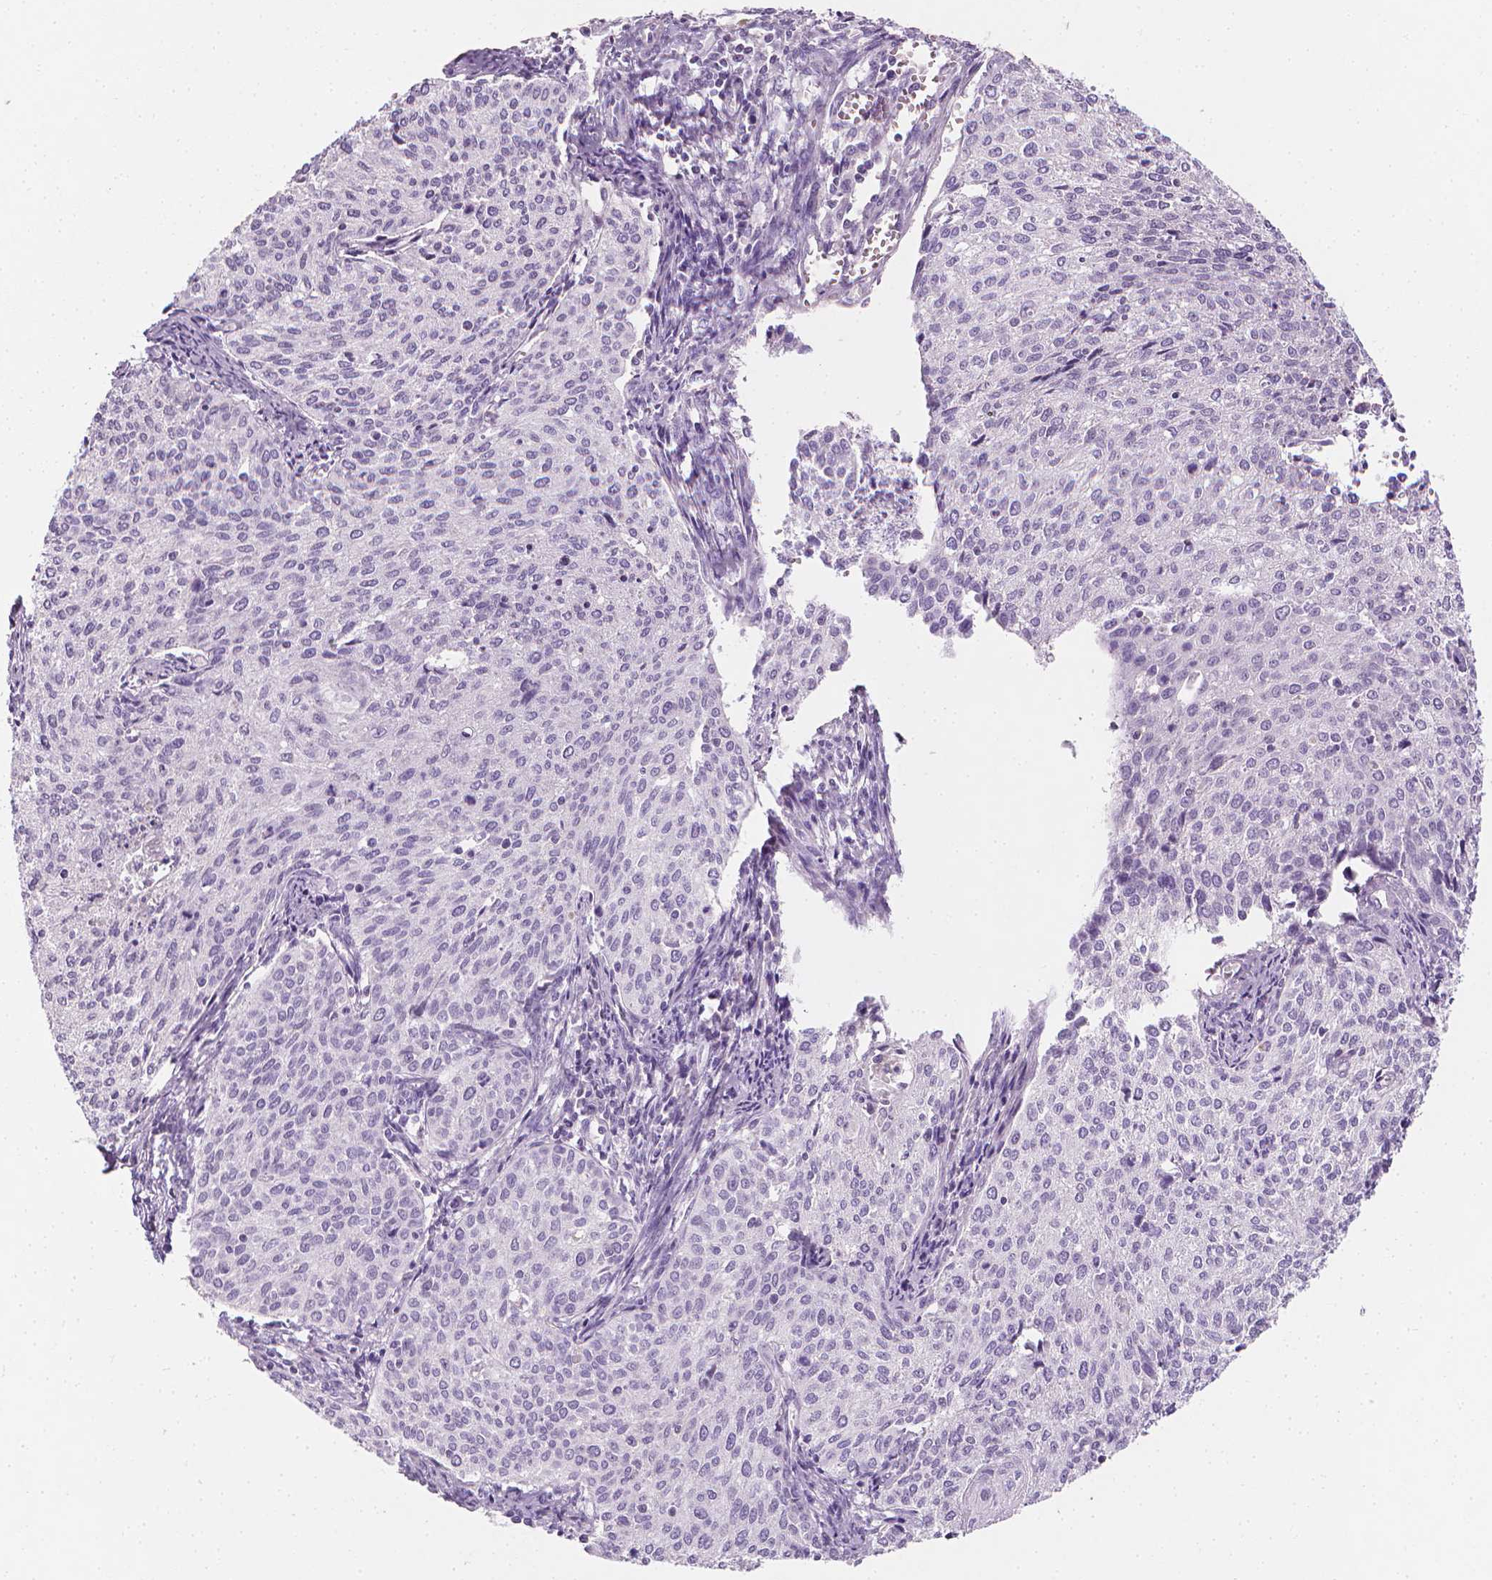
{"staining": {"intensity": "negative", "quantity": "none", "location": "none"}, "tissue": "cervical cancer", "cell_type": "Tumor cells", "image_type": "cancer", "snomed": [{"axis": "morphology", "description": "Squamous cell carcinoma, NOS"}, {"axis": "topography", "description": "Cervix"}], "caption": "The IHC photomicrograph has no significant expression in tumor cells of squamous cell carcinoma (cervical) tissue. The staining is performed using DAB (3,3'-diaminobenzidine) brown chromogen with nuclei counter-stained in using hematoxylin.", "gene": "DCAF8L1", "patient": {"sex": "female", "age": 38}}